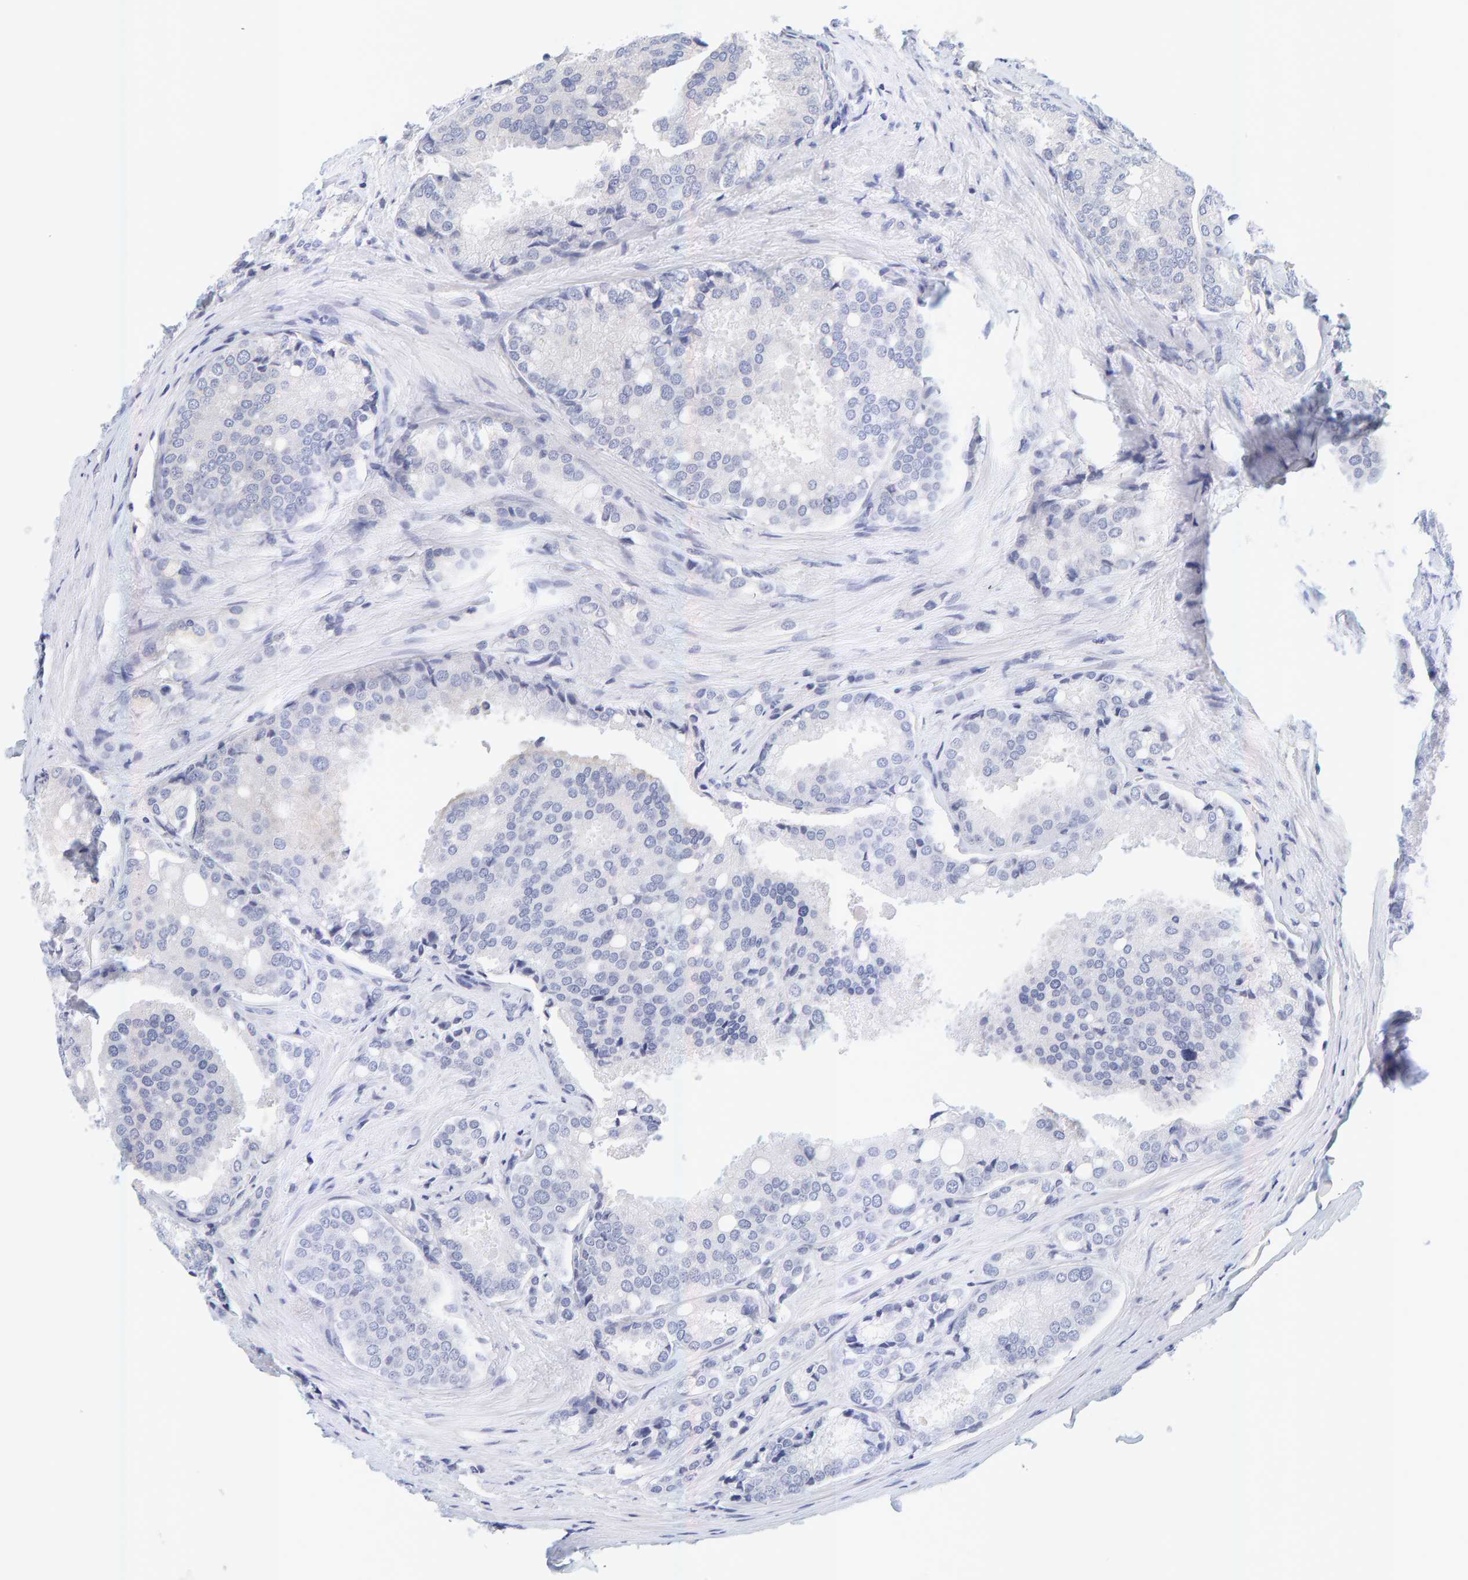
{"staining": {"intensity": "negative", "quantity": "none", "location": "none"}, "tissue": "prostate cancer", "cell_type": "Tumor cells", "image_type": "cancer", "snomed": [{"axis": "morphology", "description": "Adenocarcinoma, High grade"}, {"axis": "topography", "description": "Prostate"}], "caption": "Prostate cancer (high-grade adenocarcinoma) was stained to show a protein in brown. There is no significant staining in tumor cells.", "gene": "SGPL1", "patient": {"sex": "male", "age": 50}}